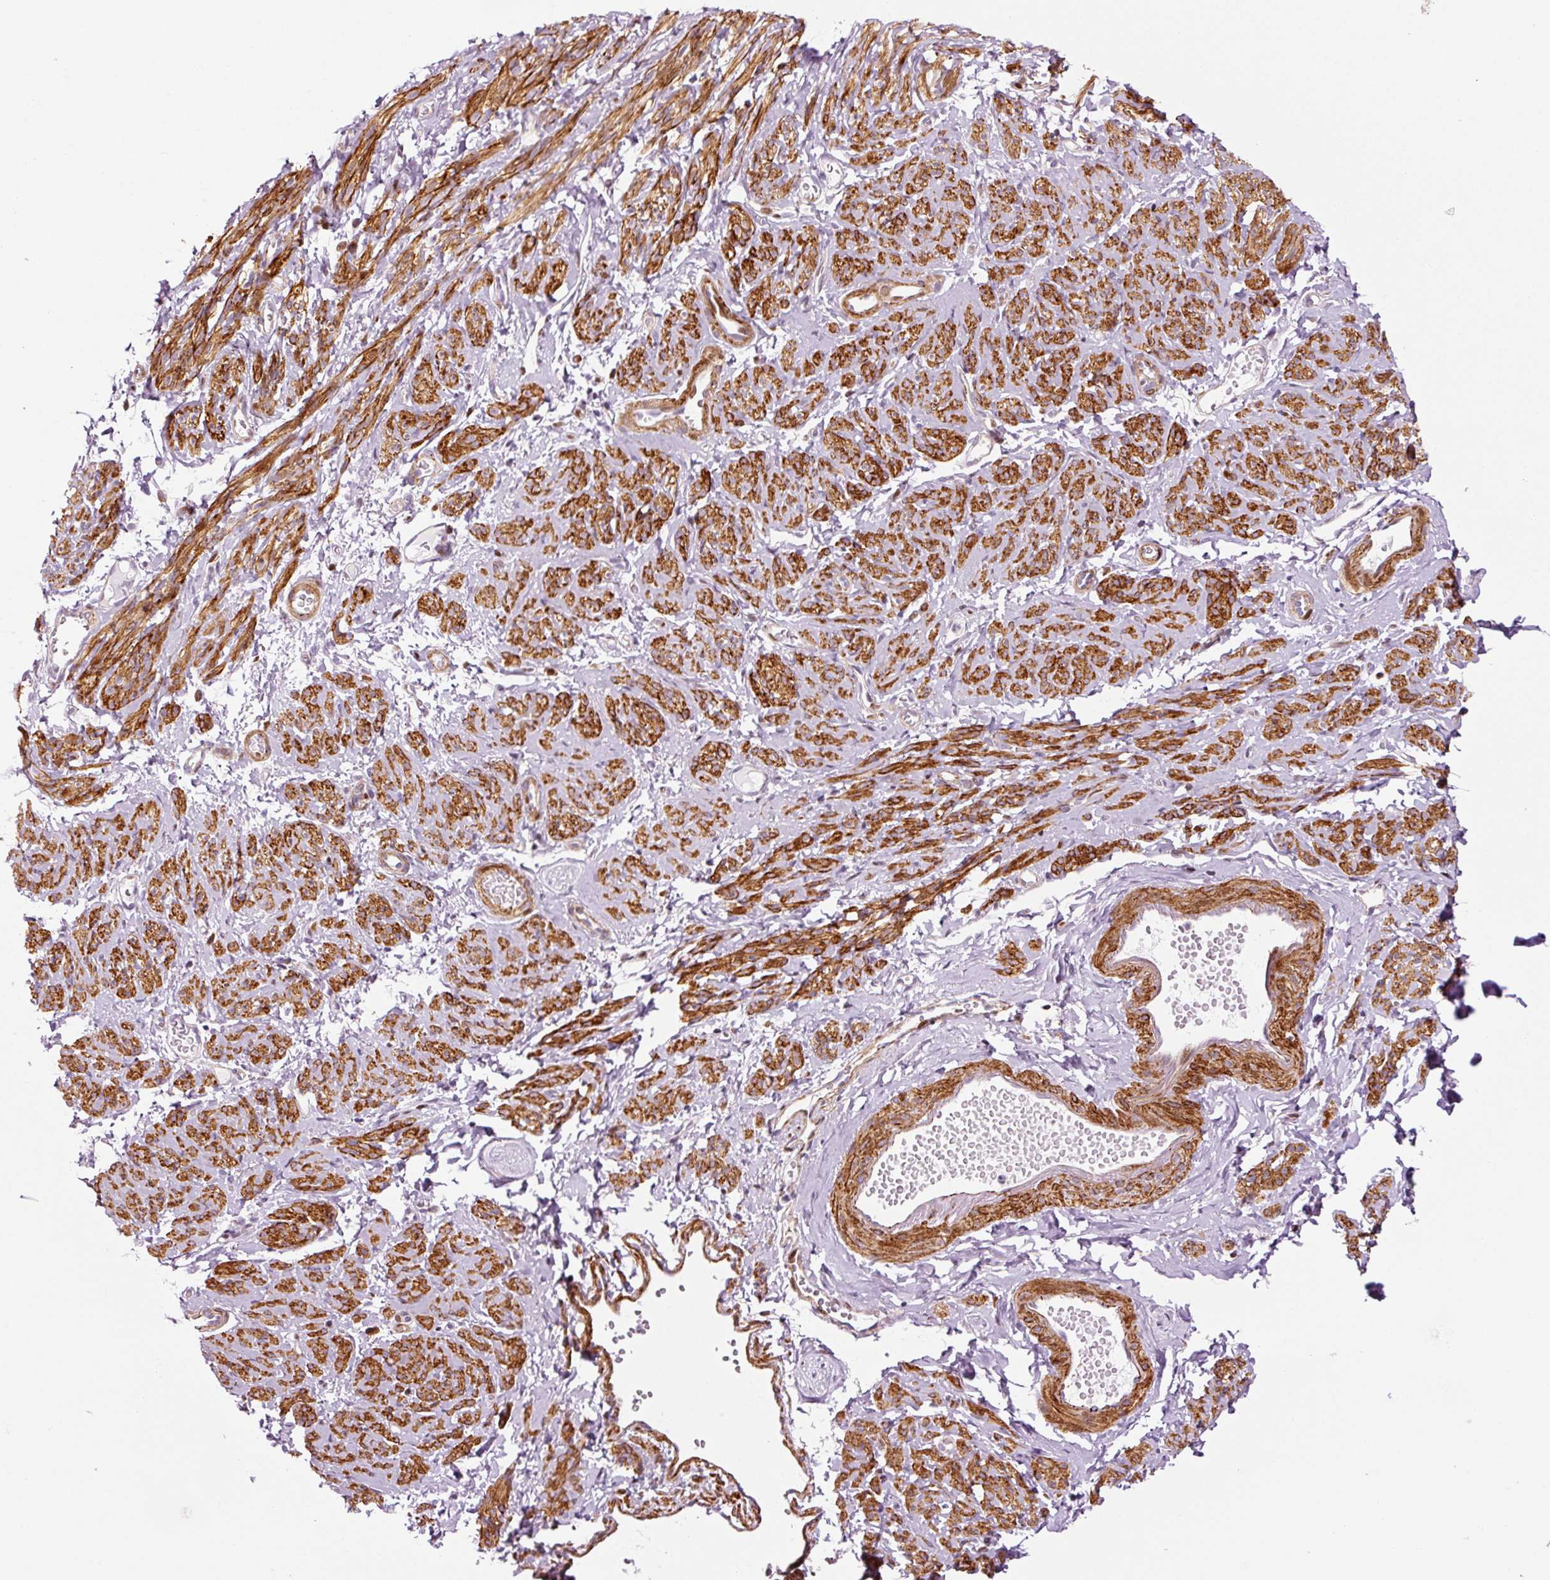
{"staining": {"intensity": "strong", "quantity": ">75%", "location": "cytoplasmic/membranous"}, "tissue": "smooth muscle", "cell_type": "Smooth muscle cells", "image_type": "normal", "snomed": [{"axis": "morphology", "description": "Normal tissue, NOS"}, {"axis": "topography", "description": "Smooth muscle"}], "caption": "The histopathology image demonstrates a brown stain indicating the presence of a protein in the cytoplasmic/membranous of smooth muscle cells in smooth muscle.", "gene": "ANKRD20A1", "patient": {"sex": "female", "age": 65}}